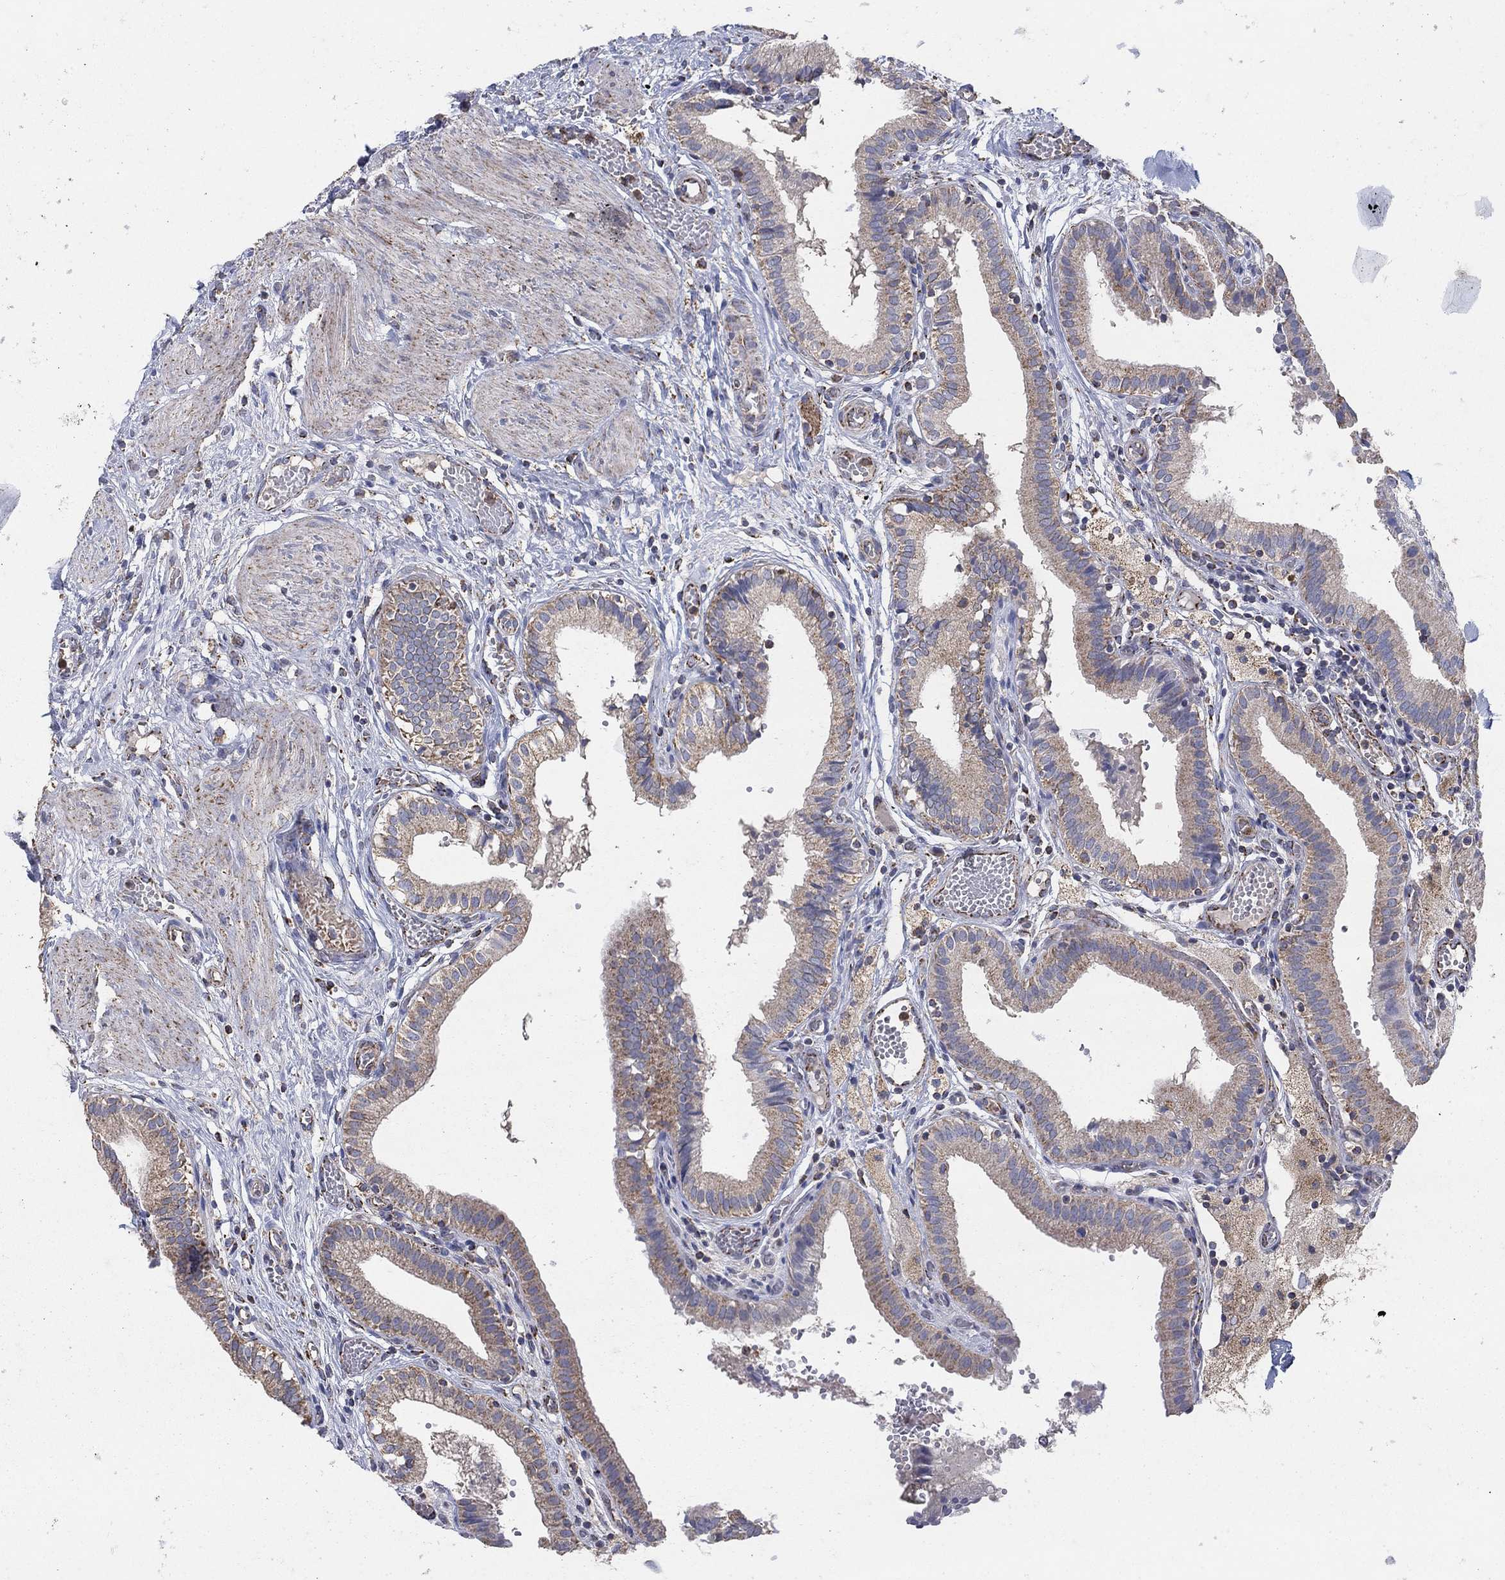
{"staining": {"intensity": "moderate", "quantity": "<25%", "location": "cytoplasmic/membranous"}, "tissue": "gallbladder", "cell_type": "Glandular cells", "image_type": "normal", "snomed": [{"axis": "morphology", "description": "Normal tissue, NOS"}, {"axis": "topography", "description": "Gallbladder"}], "caption": "Immunohistochemical staining of benign human gallbladder demonstrates <25% levels of moderate cytoplasmic/membranous protein positivity in approximately <25% of glandular cells.", "gene": "PNPLA2", "patient": {"sex": "female", "age": 24}}